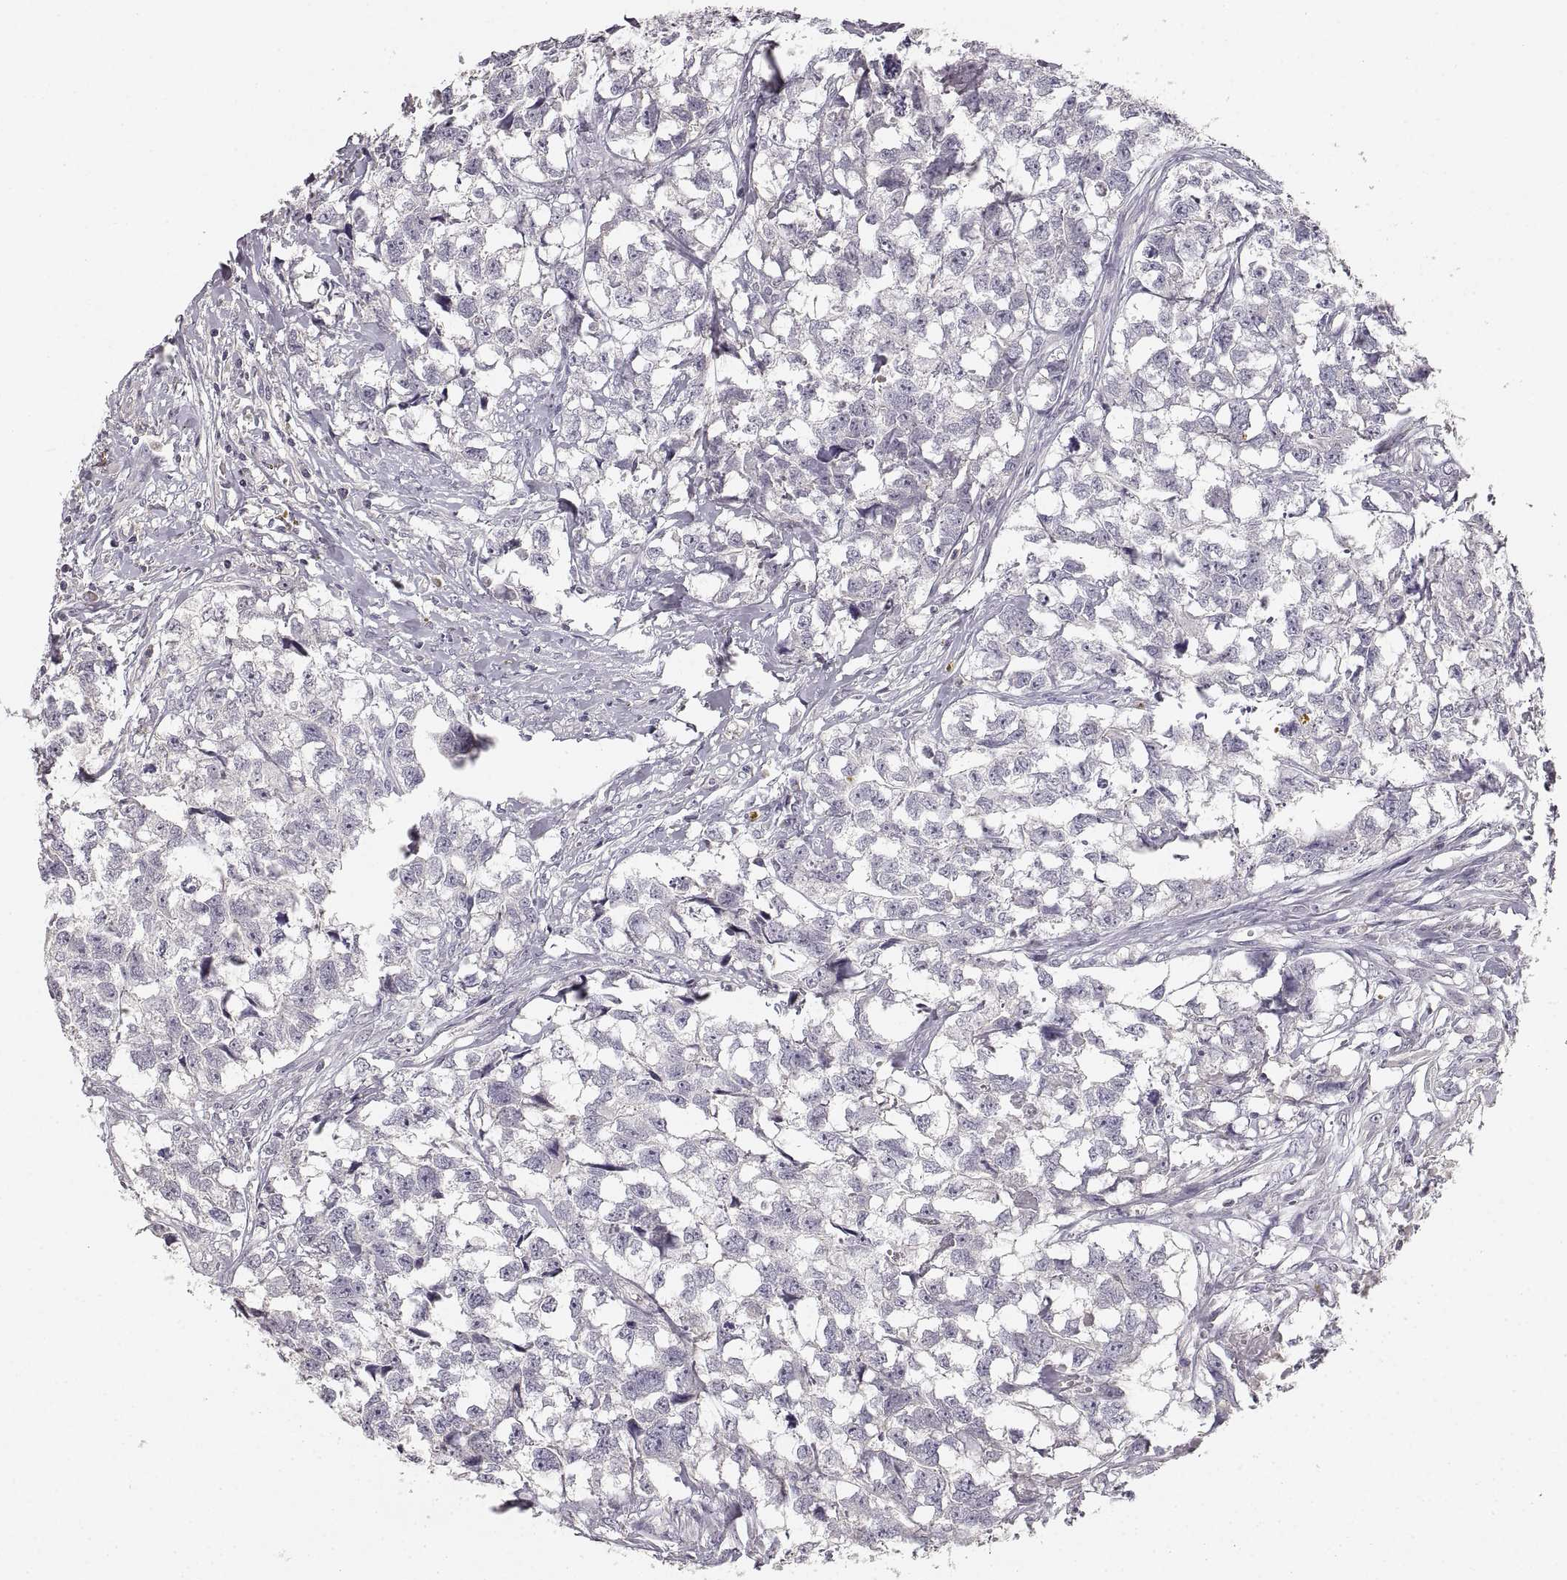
{"staining": {"intensity": "negative", "quantity": "none", "location": "none"}, "tissue": "testis cancer", "cell_type": "Tumor cells", "image_type": "cancer", "snomed": [{"axis": "morphology", "description": "Carcinoma, Embryonal, NOS"}, {"axis": "morphology", "description": "Teratoma, malignant, NOS"}, {"axis": "topography", "description": "Testis"}], "caption": "Immunohistochemical staining of human testis cancer (embryonal carcinoma) displays no significant expression in tumor cells.", "gene": "RUNDC3A", "patient": {"sex": "male", "age": 44}}